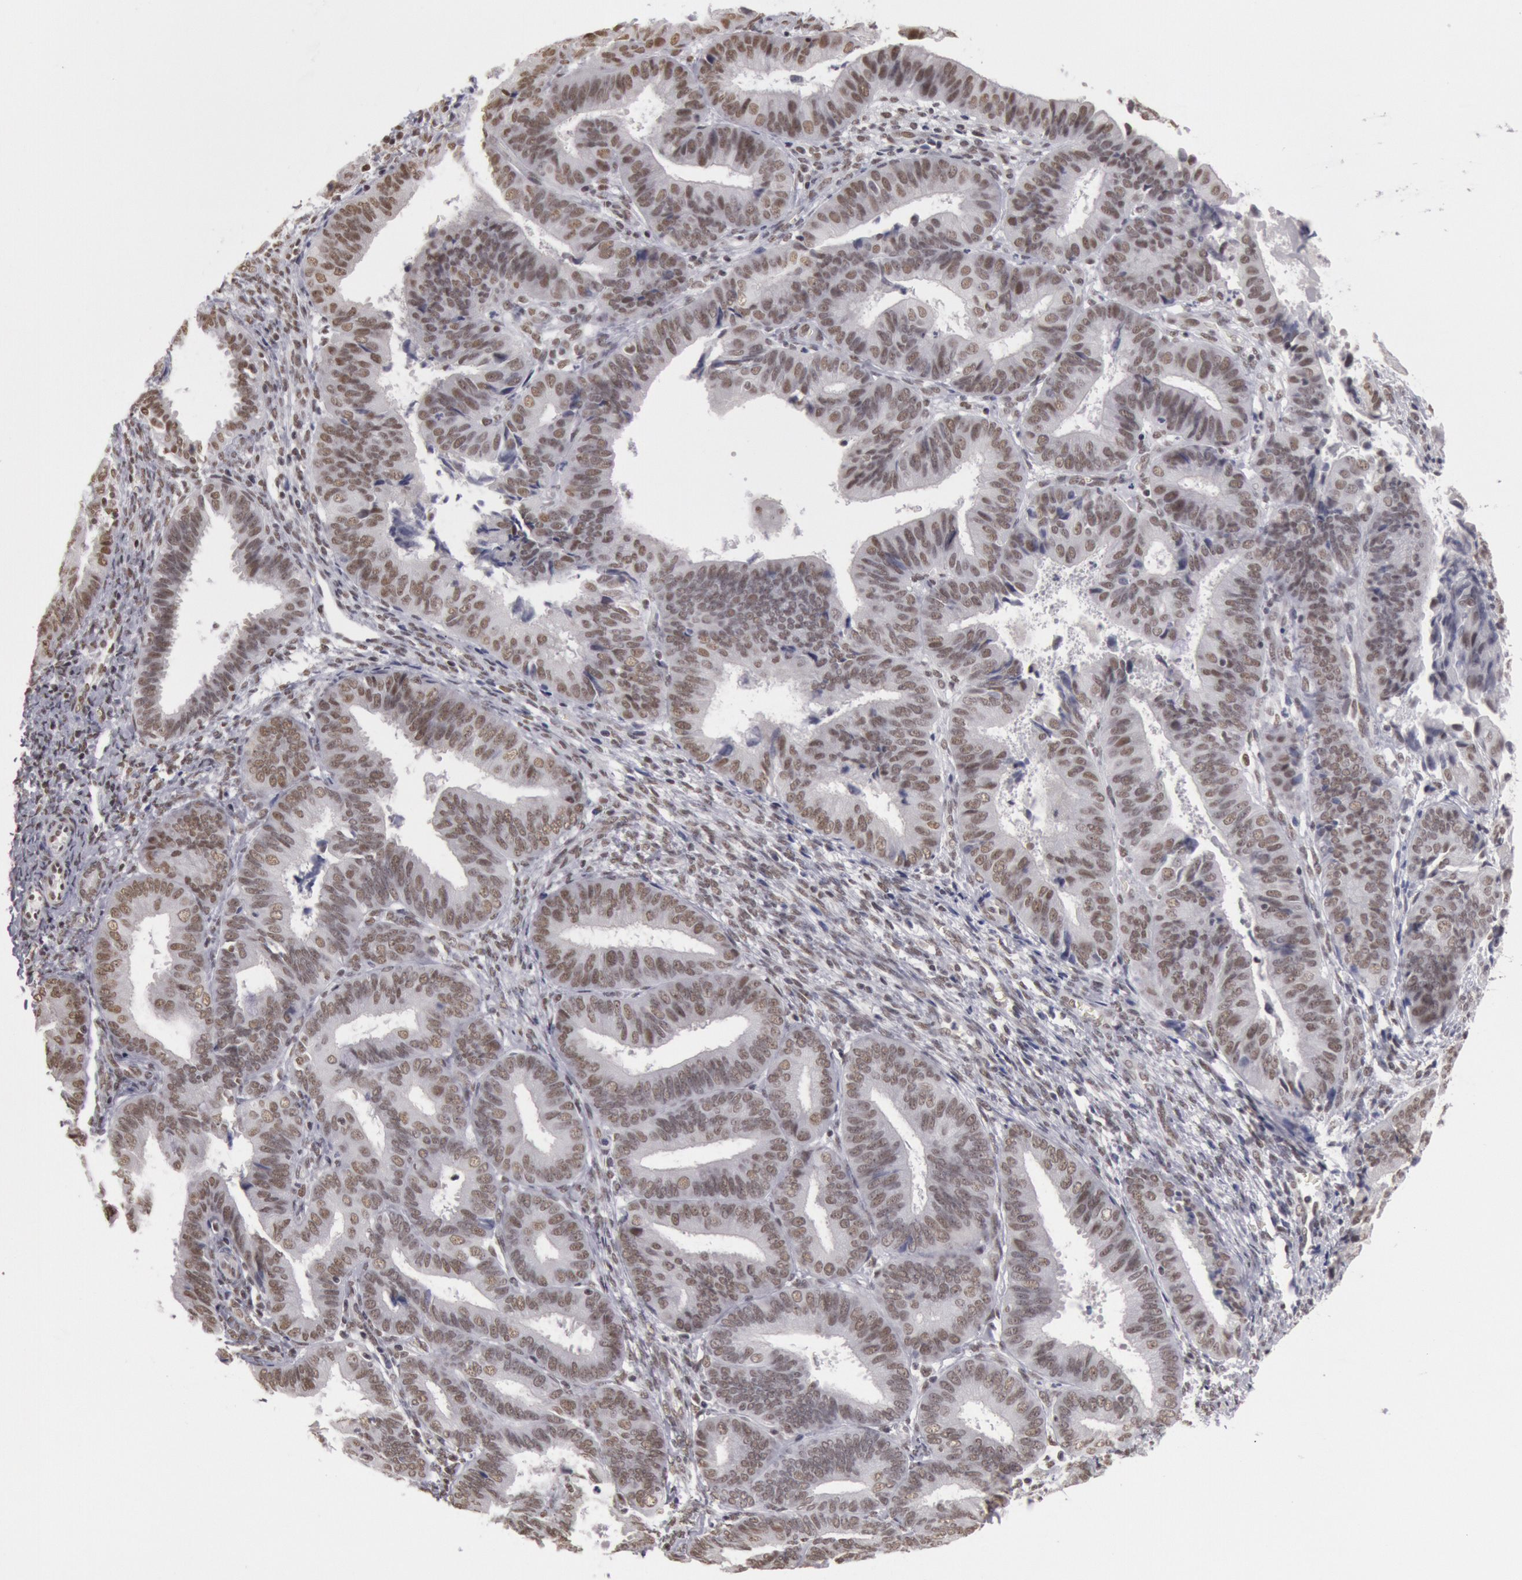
{"staining": {"intensity": "moderate", "quantity": "25%-75%", "location": "nuclear"}, "tissue": "endometrial cancer", "cell_type": "Tumor cells", "image_type": "cancer", "snomed": [{"axis": "morphology", "description": "Adenocarcinoma, NOS"}, {"axis": "topography", "description": "Endometrium"}], "caption": "Immunohistochemical staining of adenocarcinoma (endometrial) reveals moderate nuclear protein staining in about 25%-75% of tumor cells.", "gene": "ESS2", "patient": {"sex": "female", "age": 63}}